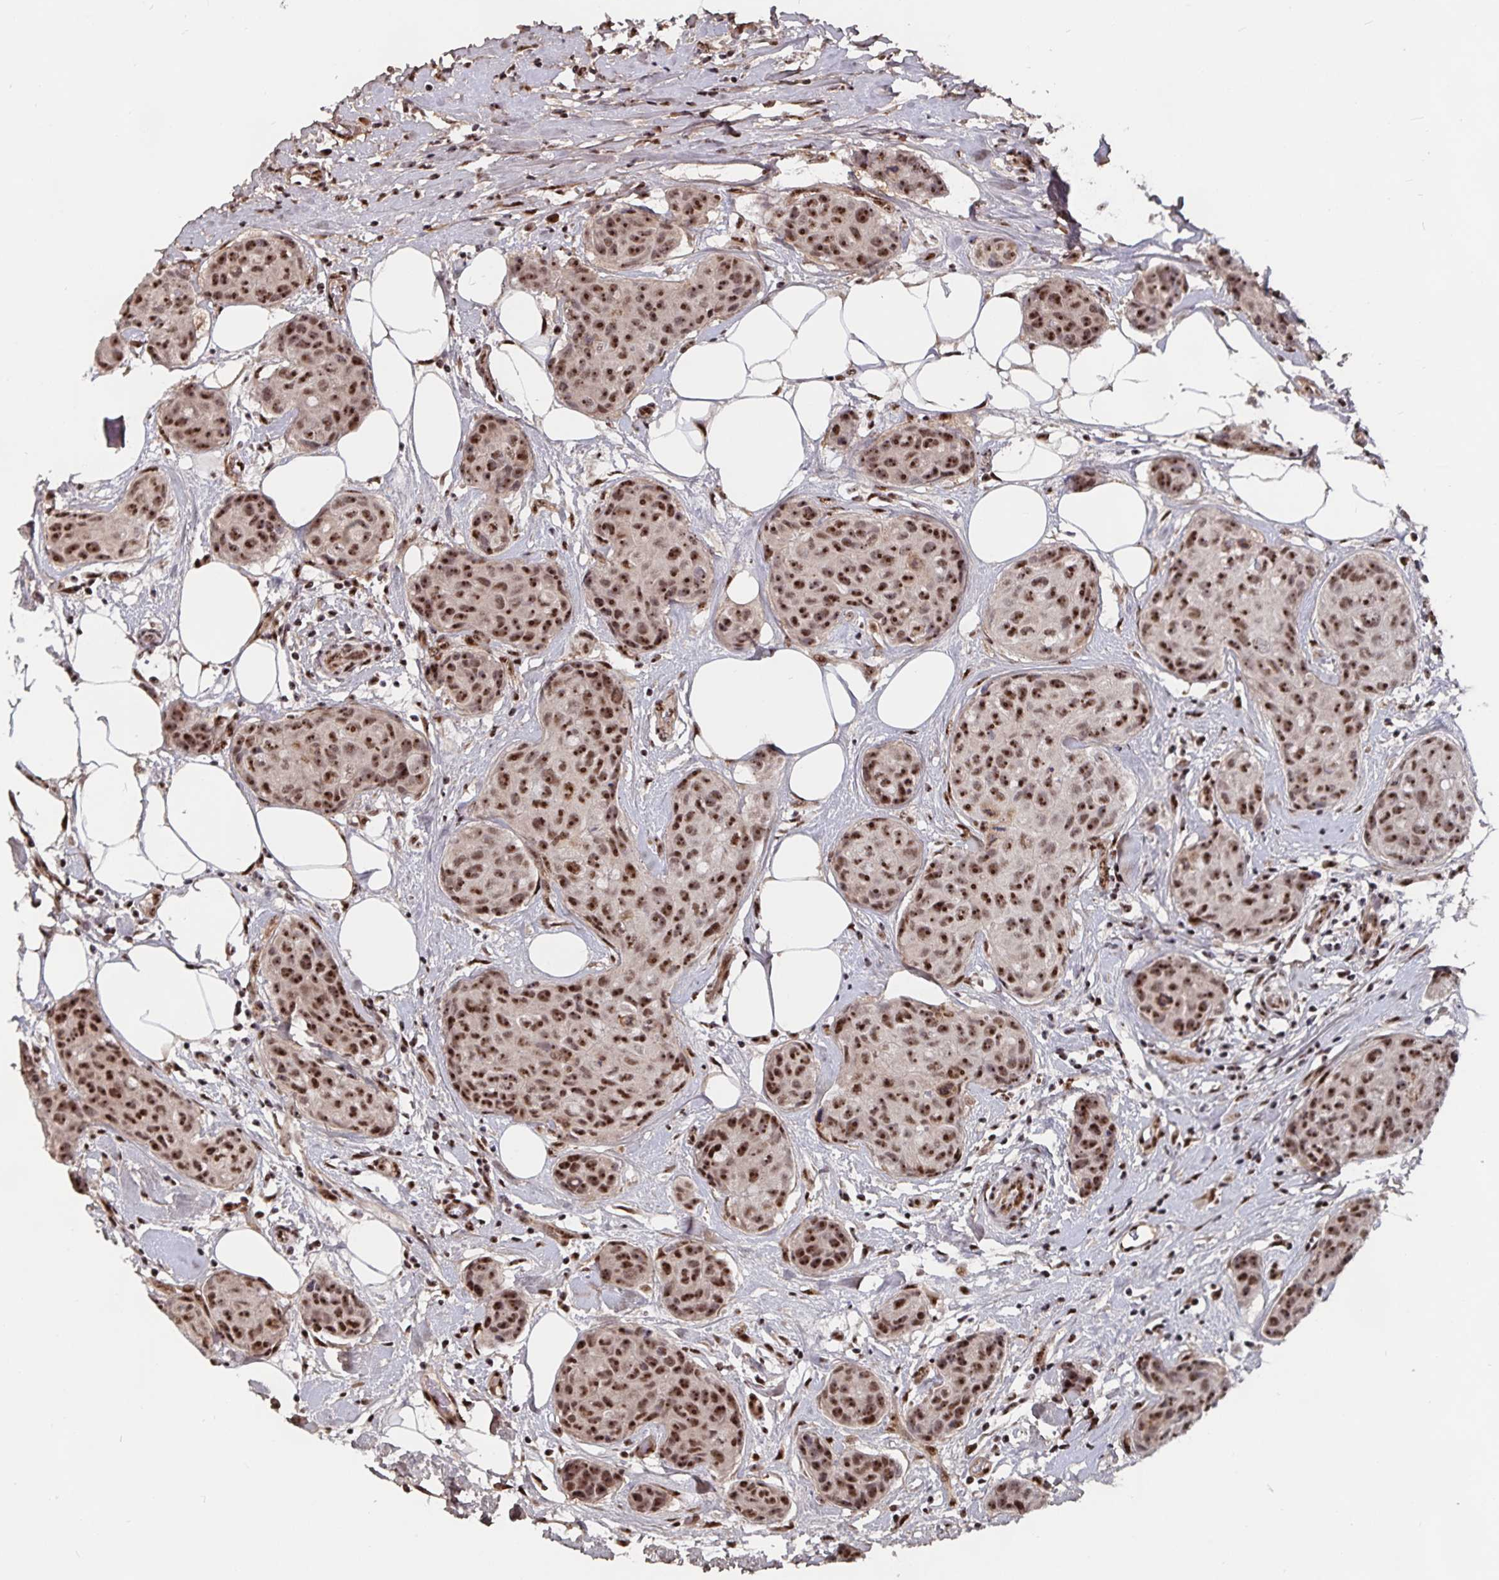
{"staining": {"intensity": "moderate", "quantity": ">75%", "location": "nuclear"}, "tissue": "breast cancer", "cell_type": "Tumor cells", "image_type": "cancer", "snomed": [{"axis": "morphology", "description": "Duct carcinoma"}, {"axis": "topography", "description": "Breast"}], "caption": "High-power microscopy captured an immunohistochemistry (IHC) micrograph of intraductal carcinoma (breast), revealing moderate nuclear staining in approximately >75% of tumor cells. The staining is performed using DAB brown chromogen to label protein expression. The nuclei are counter-stained blue using hematoxylin.", "gene": "LAS1L", "patient": {"sex": "female", "age": 80}}